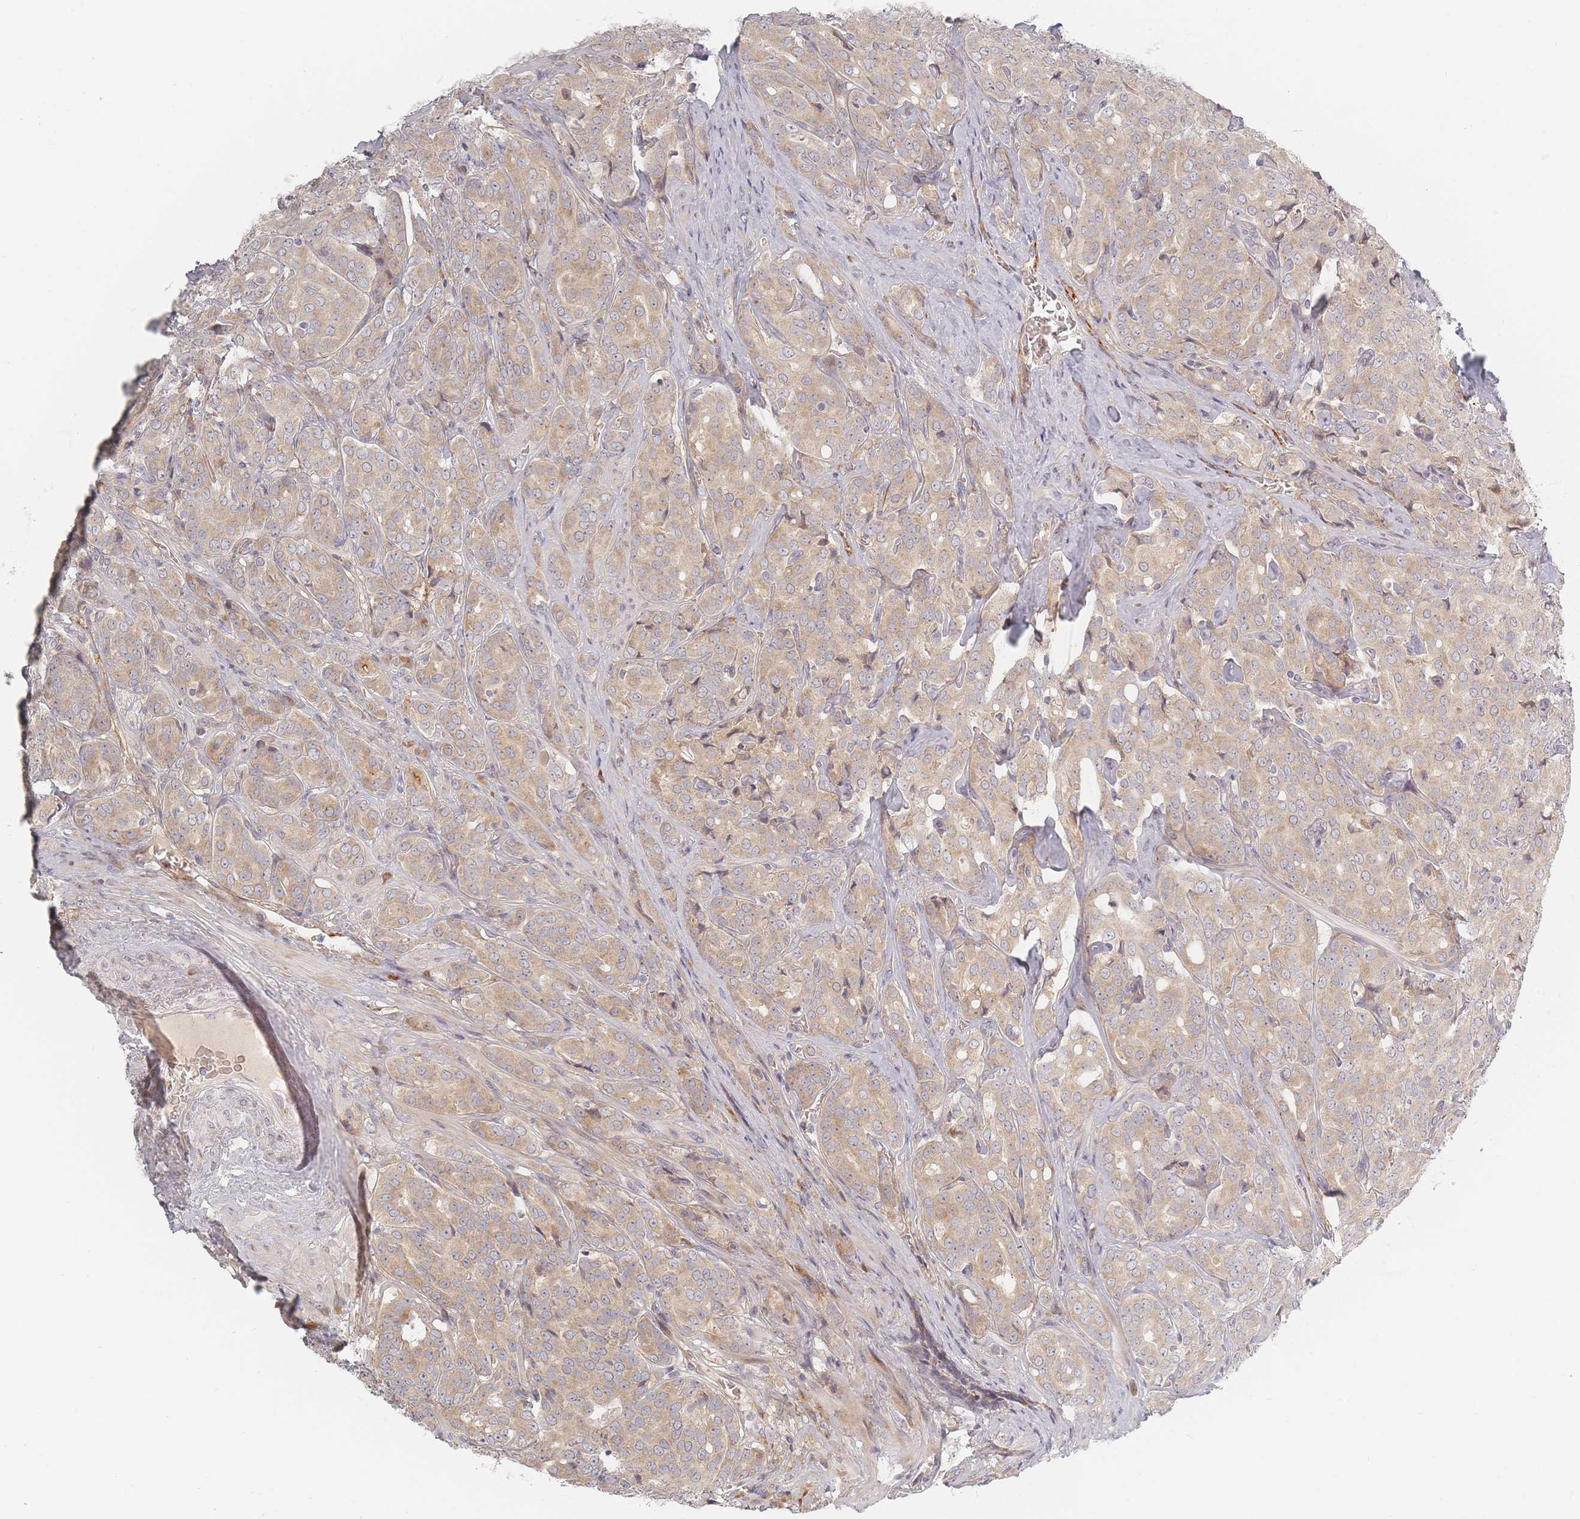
{"staining": {"intensity": "moderate", "quantity": "25%-75%", "location": "cytoplasmic/membranous"}, "tissue": "prostate cancer", "cell_type": "Tumor cells", "image_type": "cancer", "snomed": [{"axis": "morphology", "description": "Adenocarcinoma, High grade"}, {"axis": "topography", "description": "Prostate"}], "caption": "DAB immunohistochemical staining of high-grade adenocarcinoma (prostate) shows moderate cytoplasmic/membranous protein expression in approximately 25%-75% of tumor cells.", "gene": "ZKSCAN7", "patient": {"sex": "male", "age": 68}}